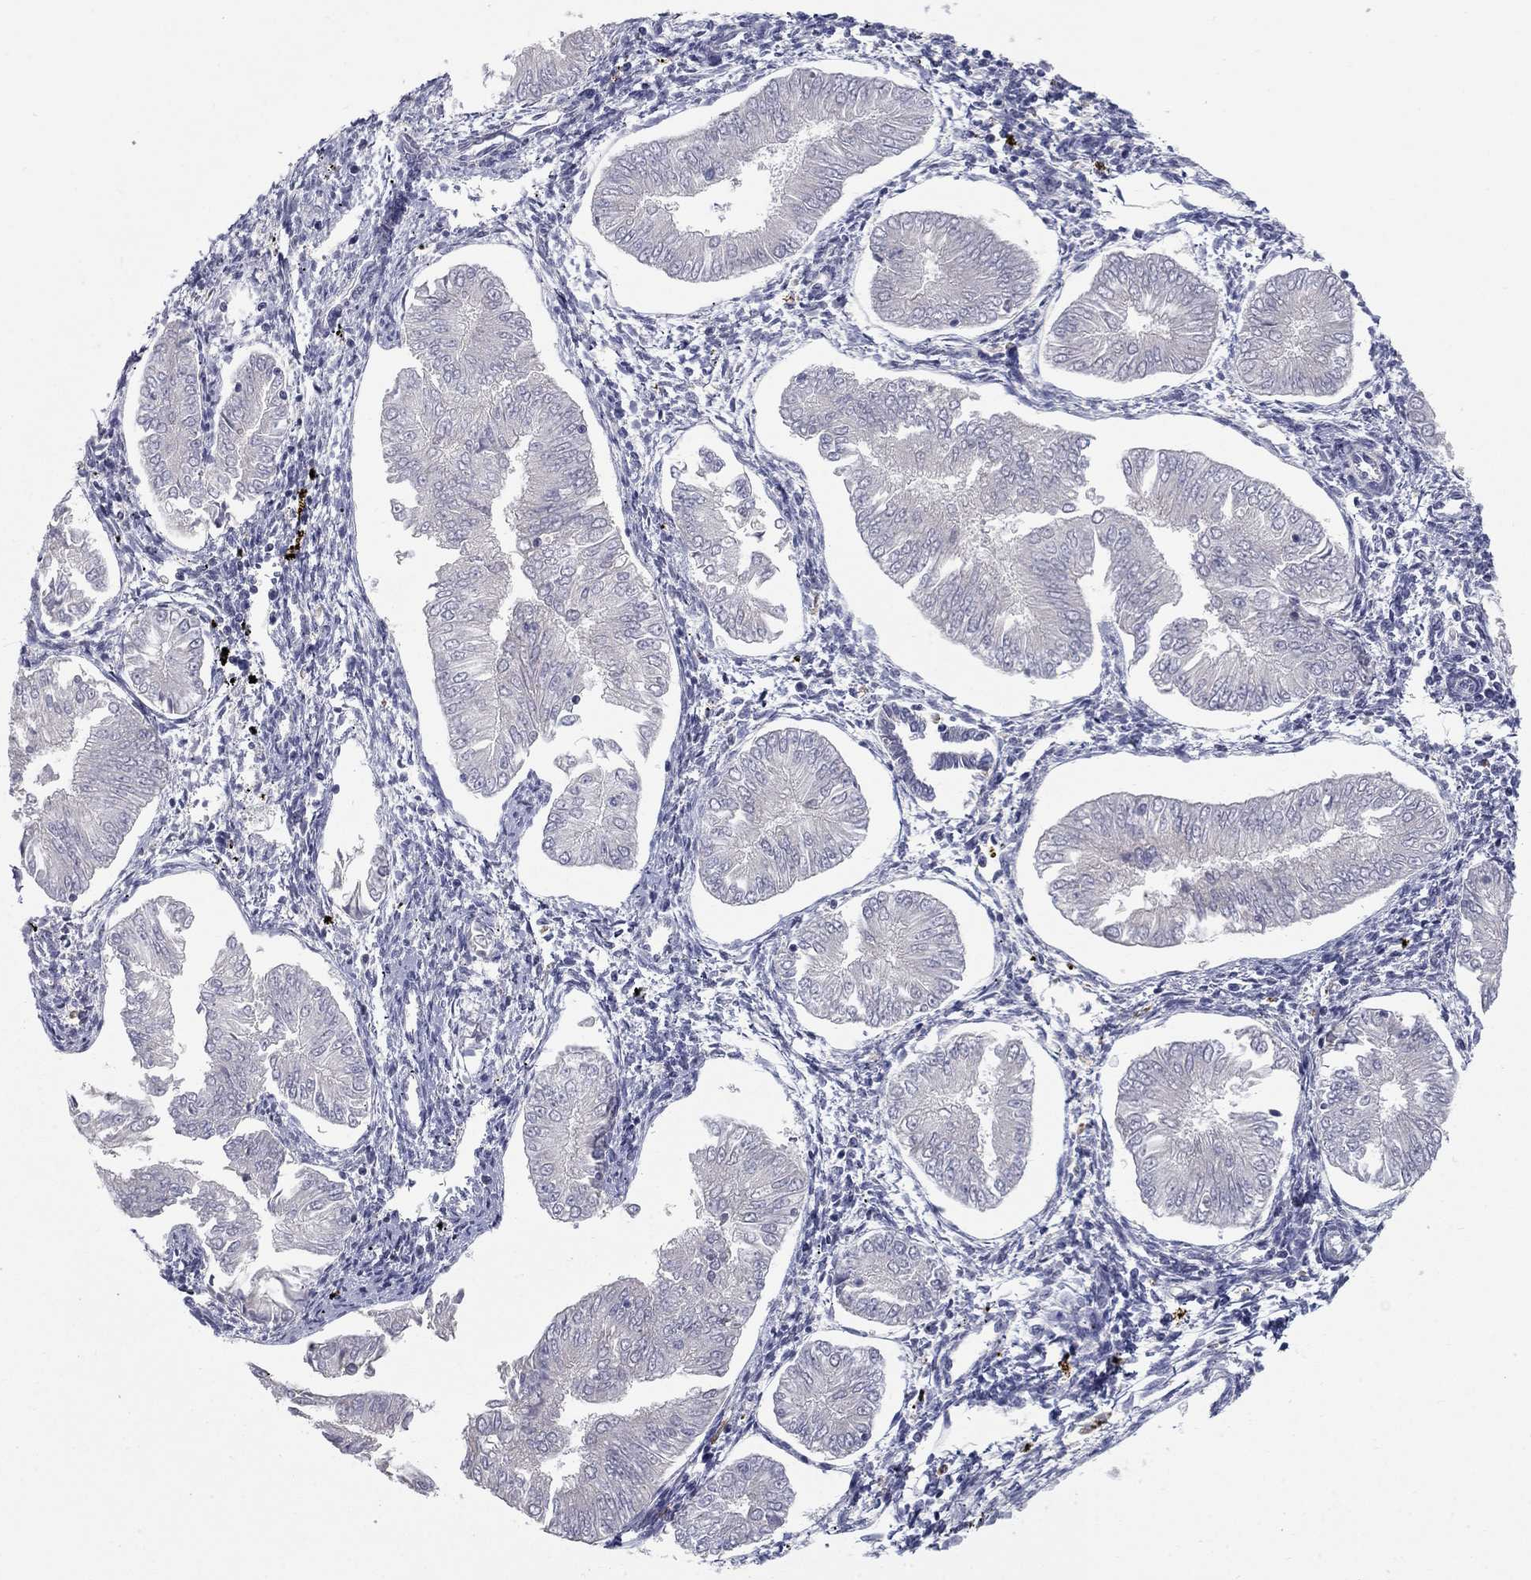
{"staining": {"intensity": "negative", "quantity": "none", "location": "none"}, "tissue": "endometrial cancer", "cell_type": "Tumor cells", "image_type": "cancer", "snomed": [{"axis": "morphology", "description": "Adenocarcinoma, NOS"}, {"axis": "topography", "description": "Endometrium"}], "caption": "IHC photomicrograph of human endometrial adenocarcinoma stained for a protein (brown), which reveals no staining in tumor cells. The staining was performed using DAB (3,3'-diaminobenzidine) to visualize the protein expression in brown, while the nuclei were stained in blue with hematoxylin (Magnification: 20x).", "gene": "NTRK2", "patient": {"sex": "female", "age": 53}}